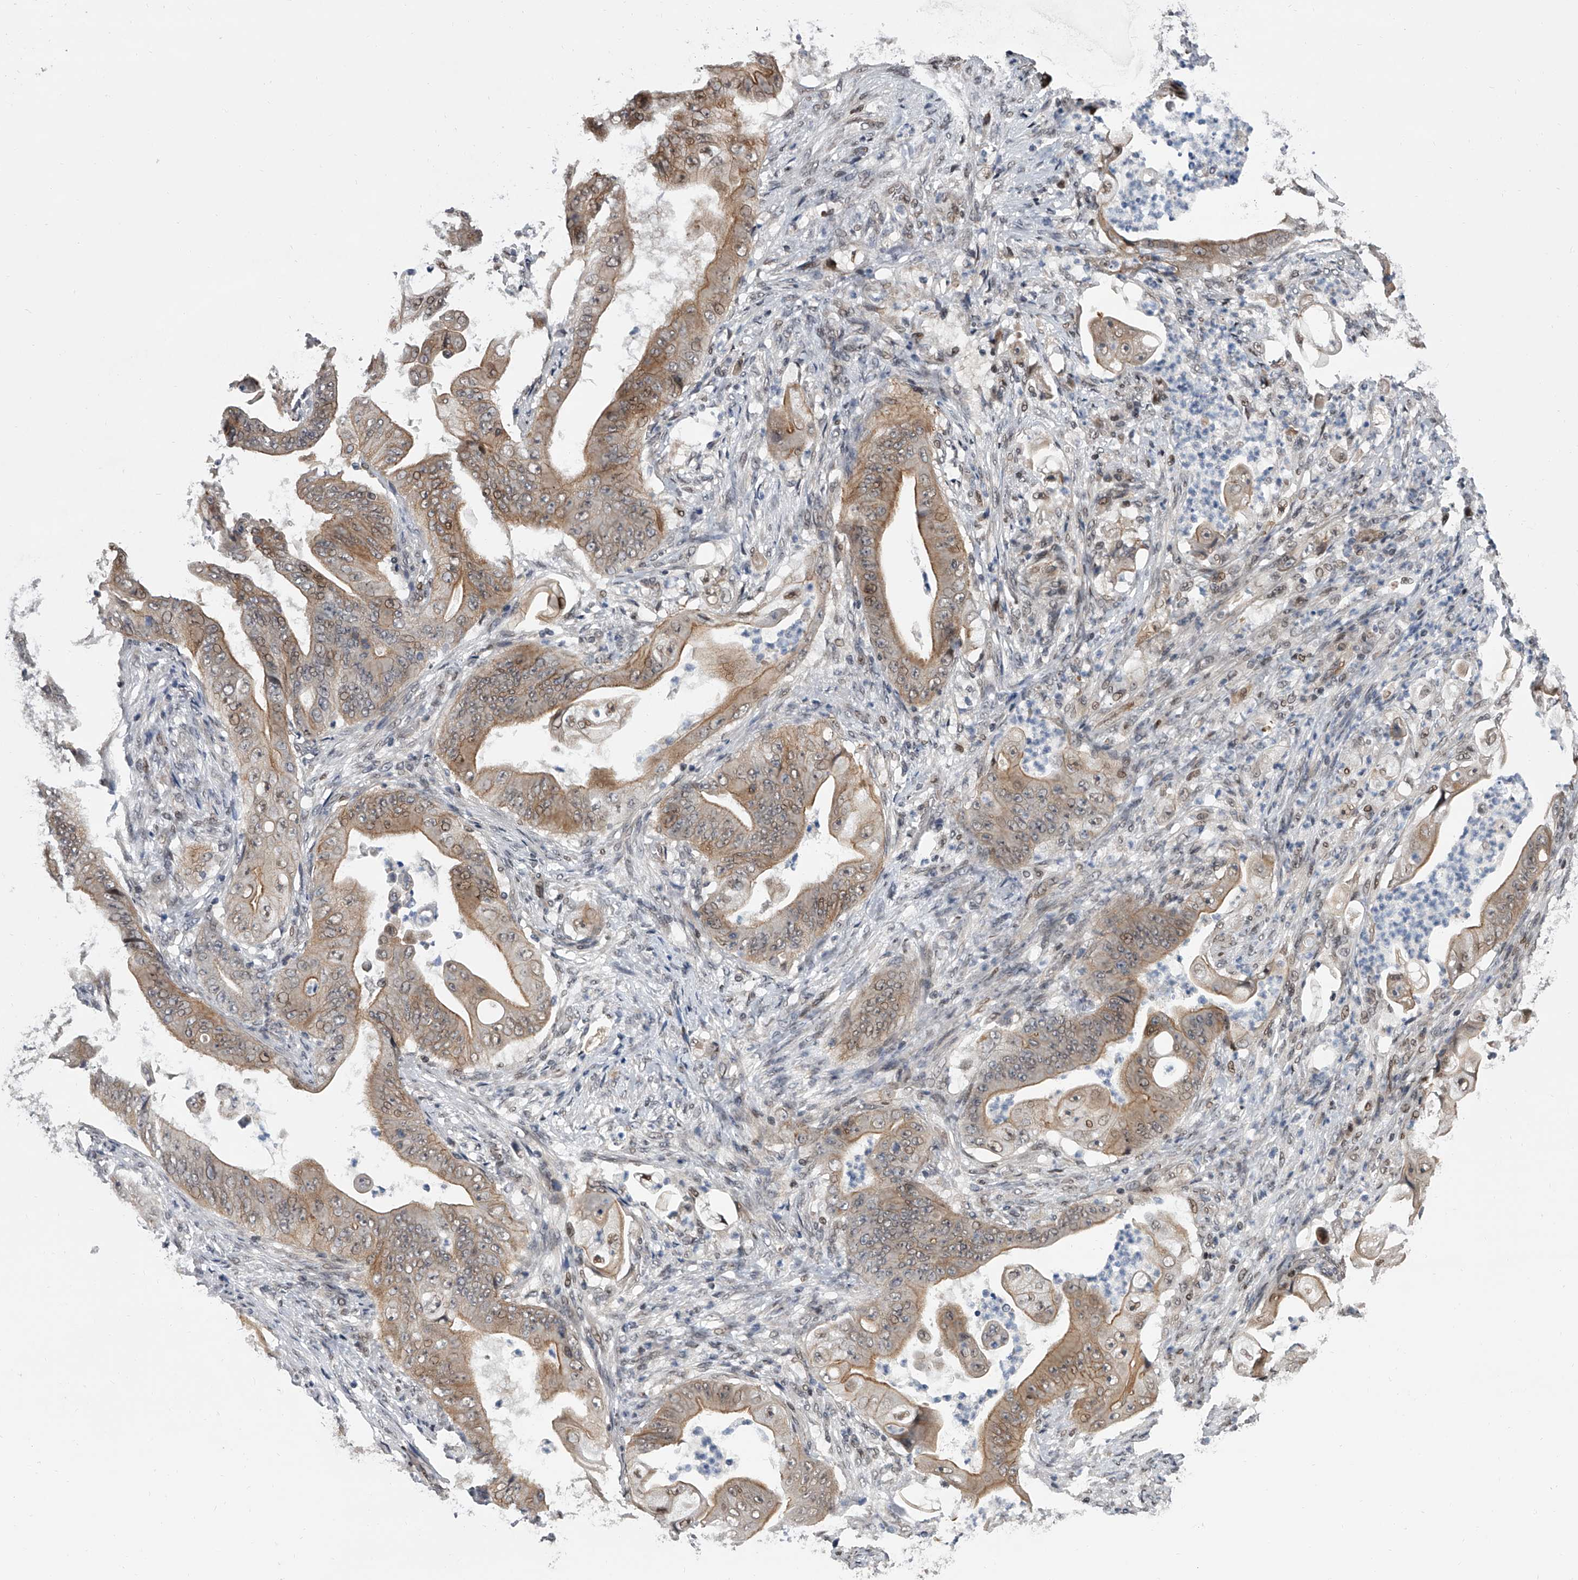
{"staining": {"intensity": "moderate", "quantity": "25%-75%", "location": "cytoplasmic/membranous,nuclear"}, "tissue": "stomach cancer", "cell_type": "Tumor cells", "image_type": "cancer", "snomed": [{"axis": "morphology", "description": "Adenocarcinoma, NOS"}, {"axis": "topography", "description": "Stomach"}], "caption": "Moderate cytoplasmic/membranous and nuclear protein staining is present in approximately 25%-75% of tumor cells in stomach cancer.", "gene": "ZNF426", "patient": {"sex": "female", "age": 73}}